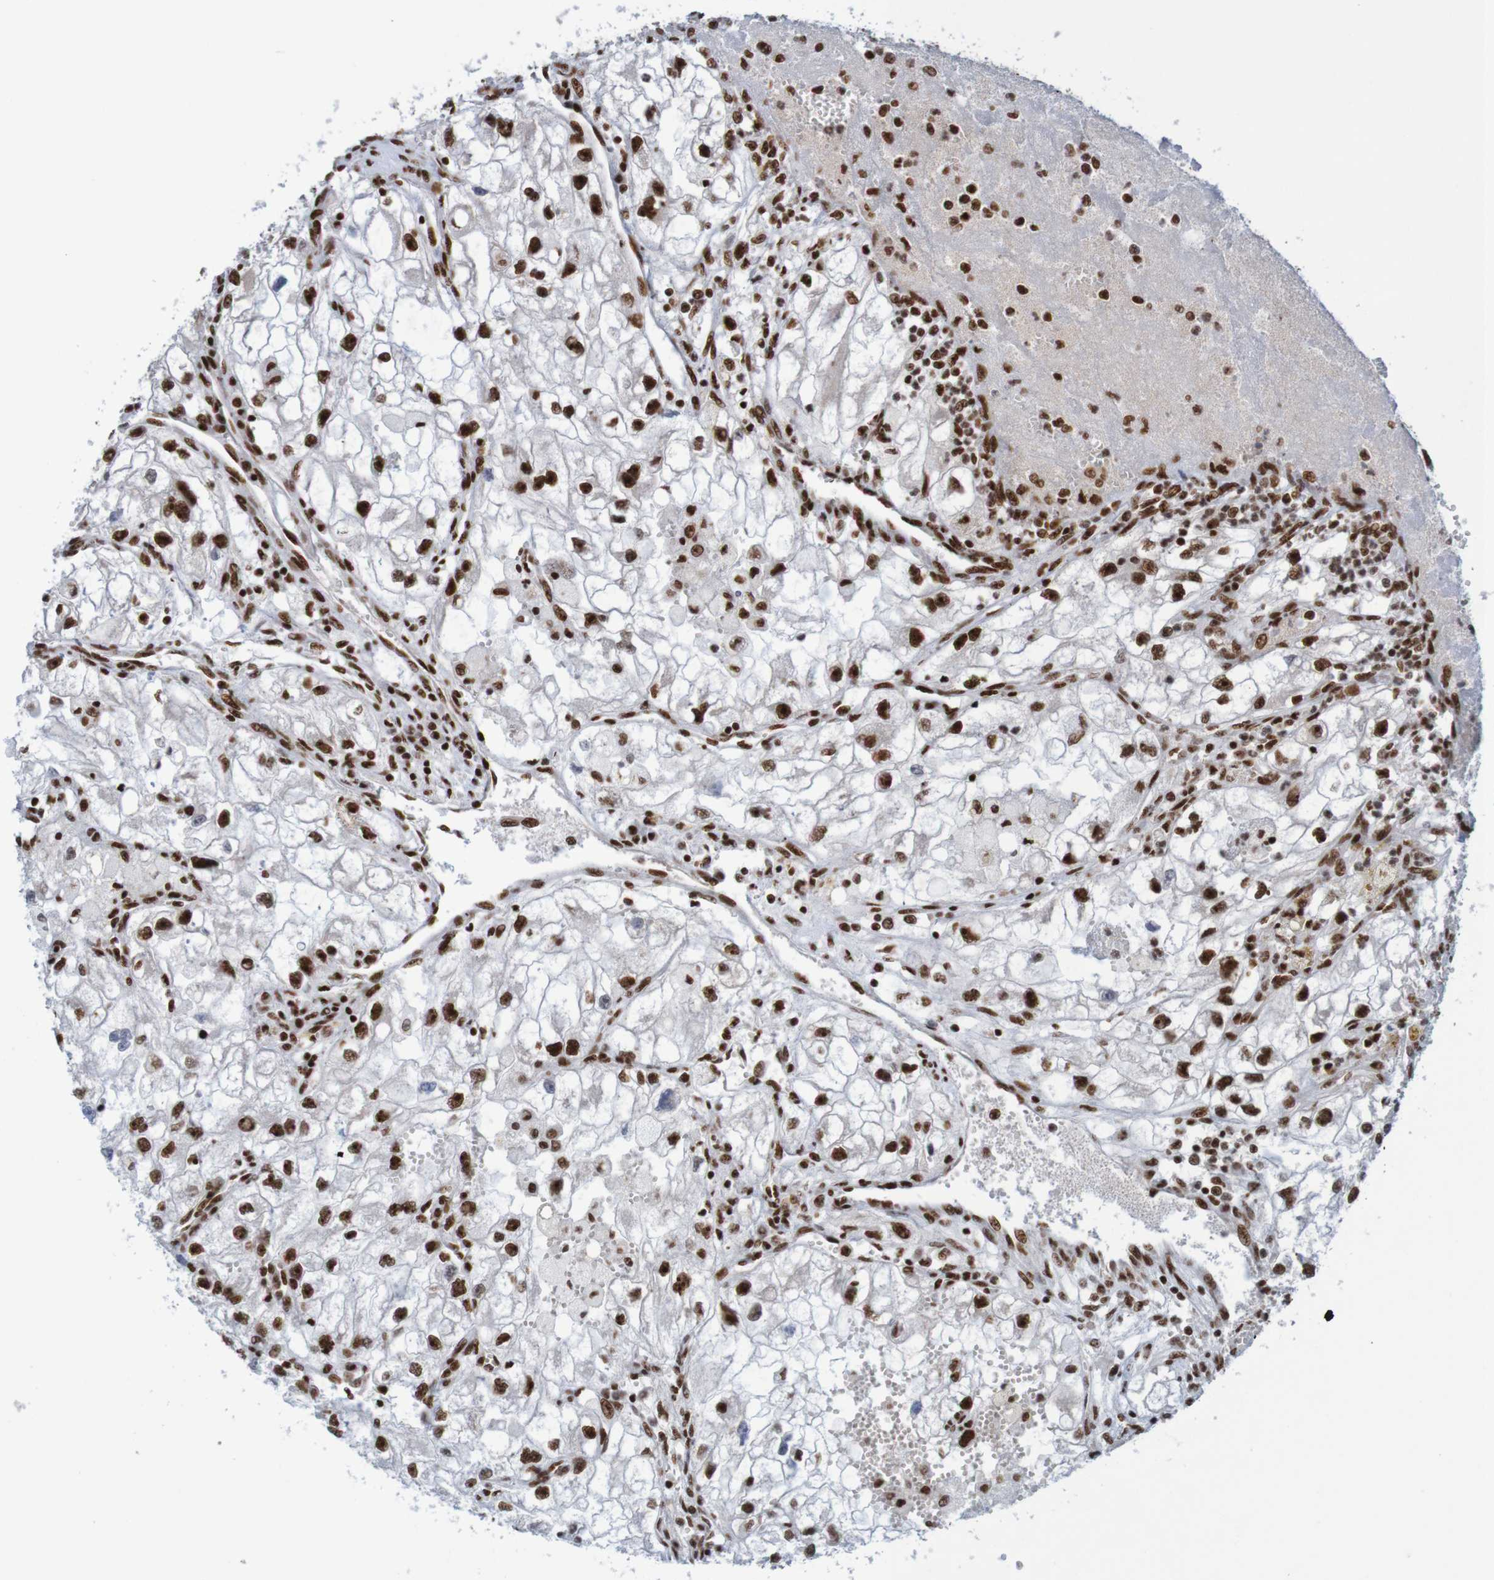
{"staining": {"intensity": "strong", "quantity": ">75%", "location": "nuclear"}, "tissue": "renal cancer", "cell_type": "Tumor cells", "image_type": "cancer", "snomed": [{"axis": "morphology", "description": "Adenocarcinoma, NOS"}, {"axis": "topography", "description": "Kidney"}], "caption": "Adenocarcinoma (renal) stained for a protein (brown) reveals strong nuclear positive staining in approximately >75% of tumor cells.", "gene": "THRAP3", "patient": {"sex": "female", "age": 70}}